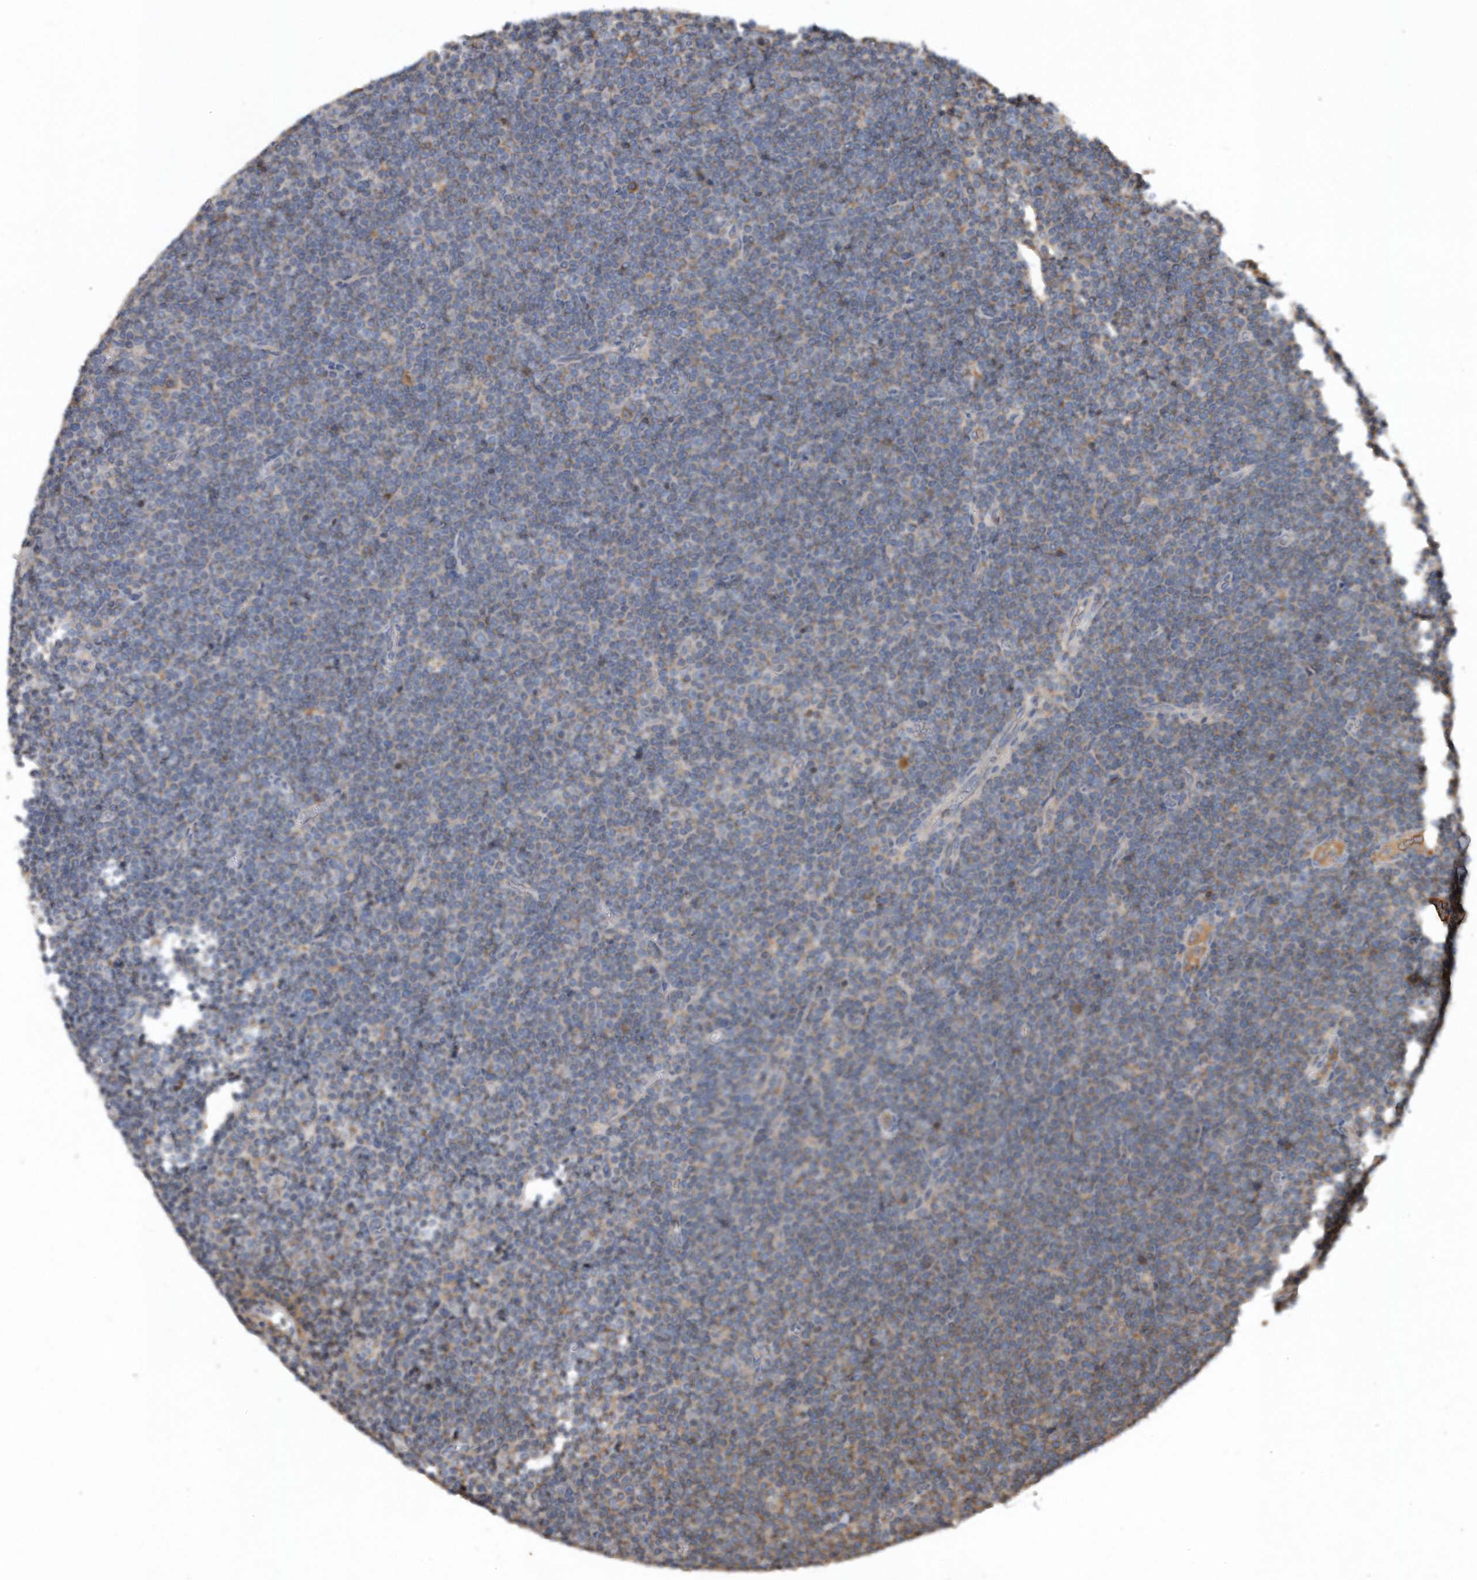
{"staining": {"intensity": "negative", "quantity": "none", "location": "none"}, "tissue": "lymphoma", "cell_type": "Tumor cells", "image_type": "cancer", "snomed": [{"axis": "morphology", "description": "Malignant lymphoma, non-Hodgkin's type, Low grade"}, {"axis": "topography", "description": "Lymph node"}], "caption": "Immunohistochemistry (IHC) of lymphoma reveals no expression in tumor cells.", "gene": "SDHA", "patient": {"sex": "female", "age": 67}}